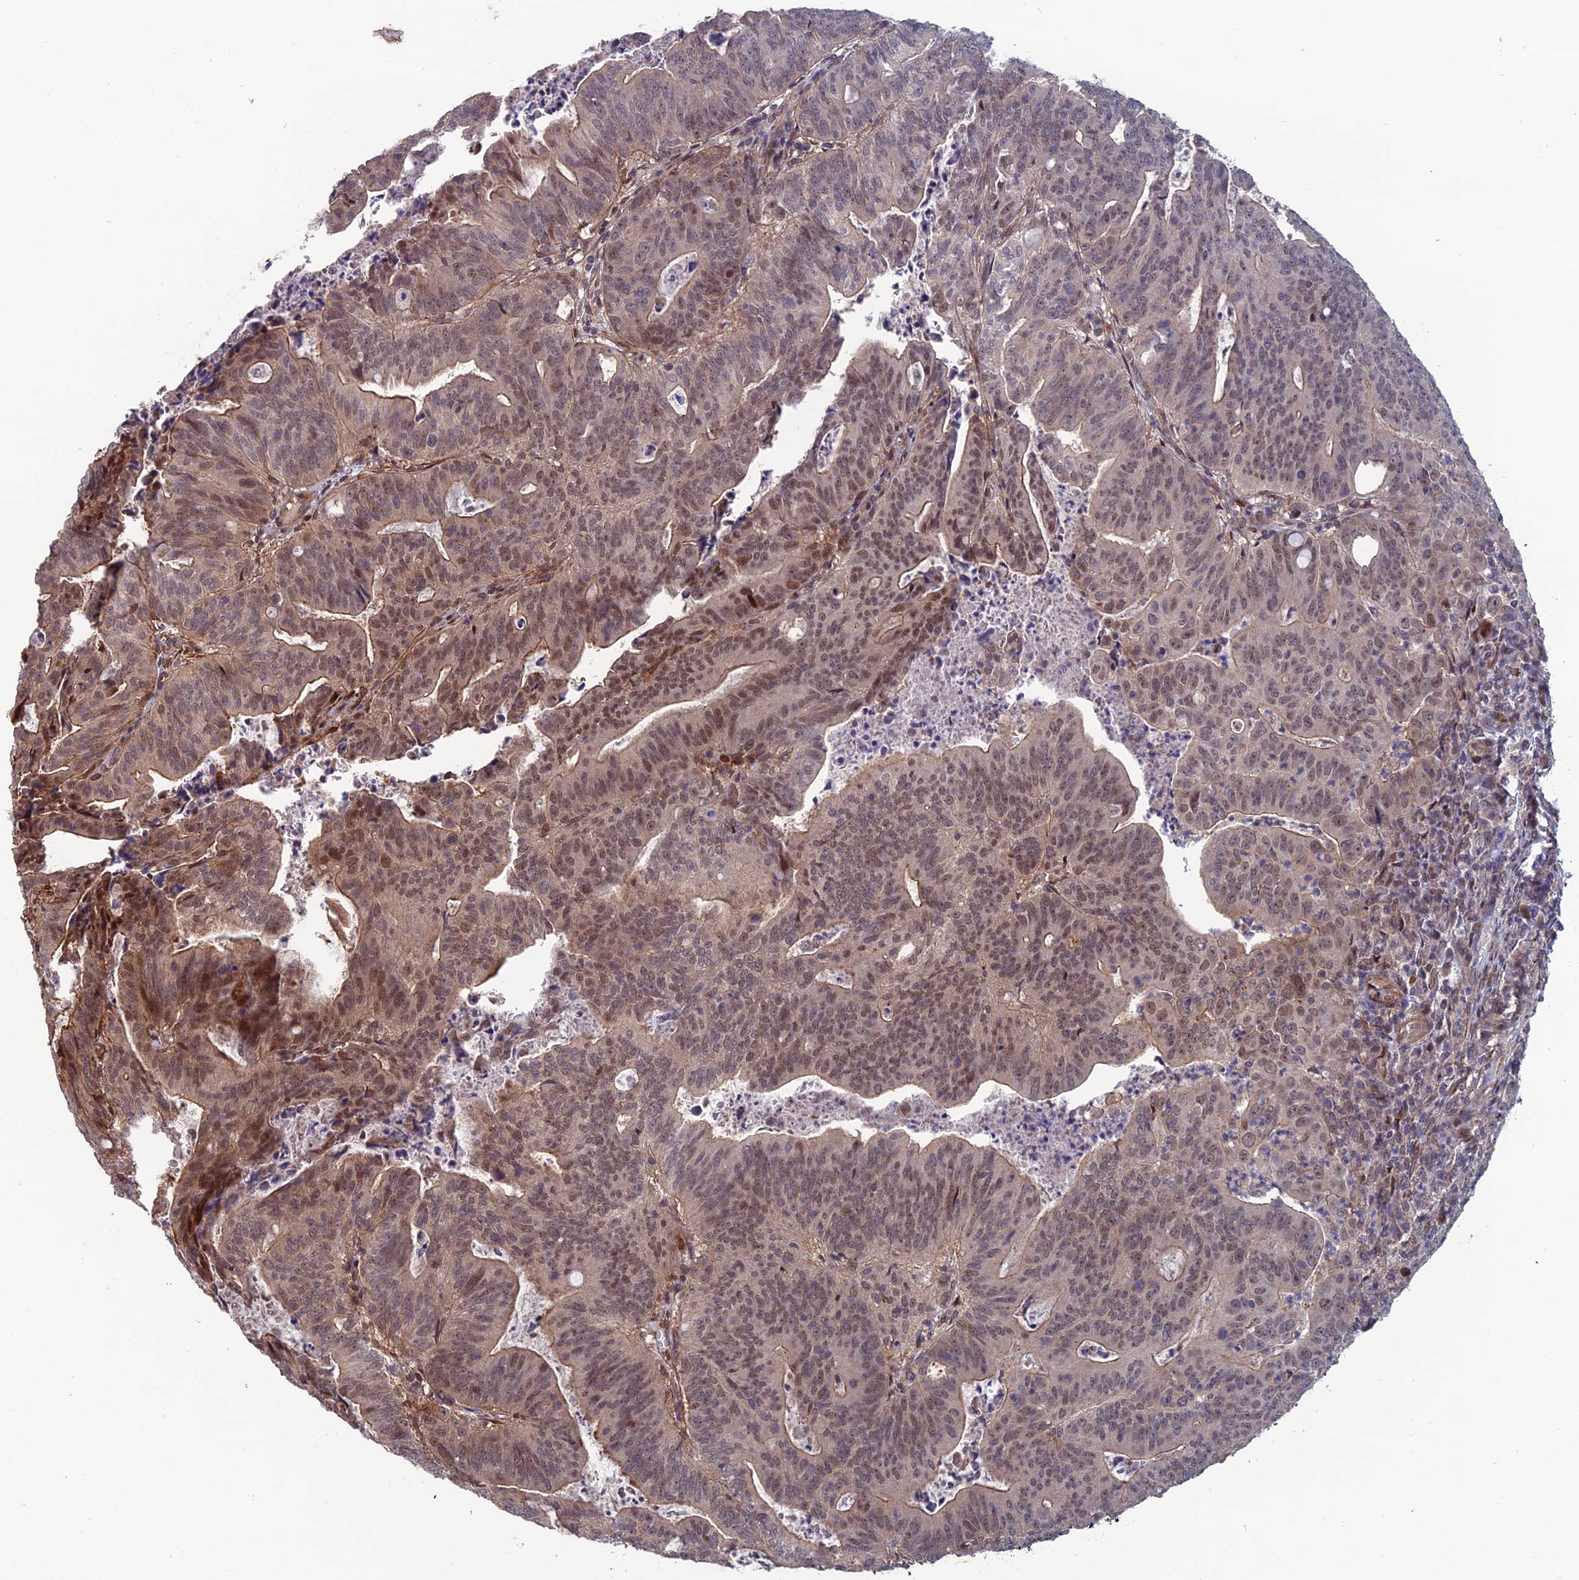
{"staining": {"intensity": "moderate", "quantity": ">75%", "location": "cytoplasmic/membranous,nuclear"}, "tissue": "colorectal cancer", "cell_type": "Tumor cells", "image_type": "cancer", "snomed": [{"axis": "morphology", "description": "Adenocarcinoma, NOS"}, {"axis": "topography", "description": "Rectum"}], "caption": "Protein staining shows moderate cytoplasmic/membranous and nuclear staining in approximately >75% of tumor cells in colorectal cancer (adenocarcinoma).", "gene": "CCDC183", "patient": {"sex": "male", "age": 69}}